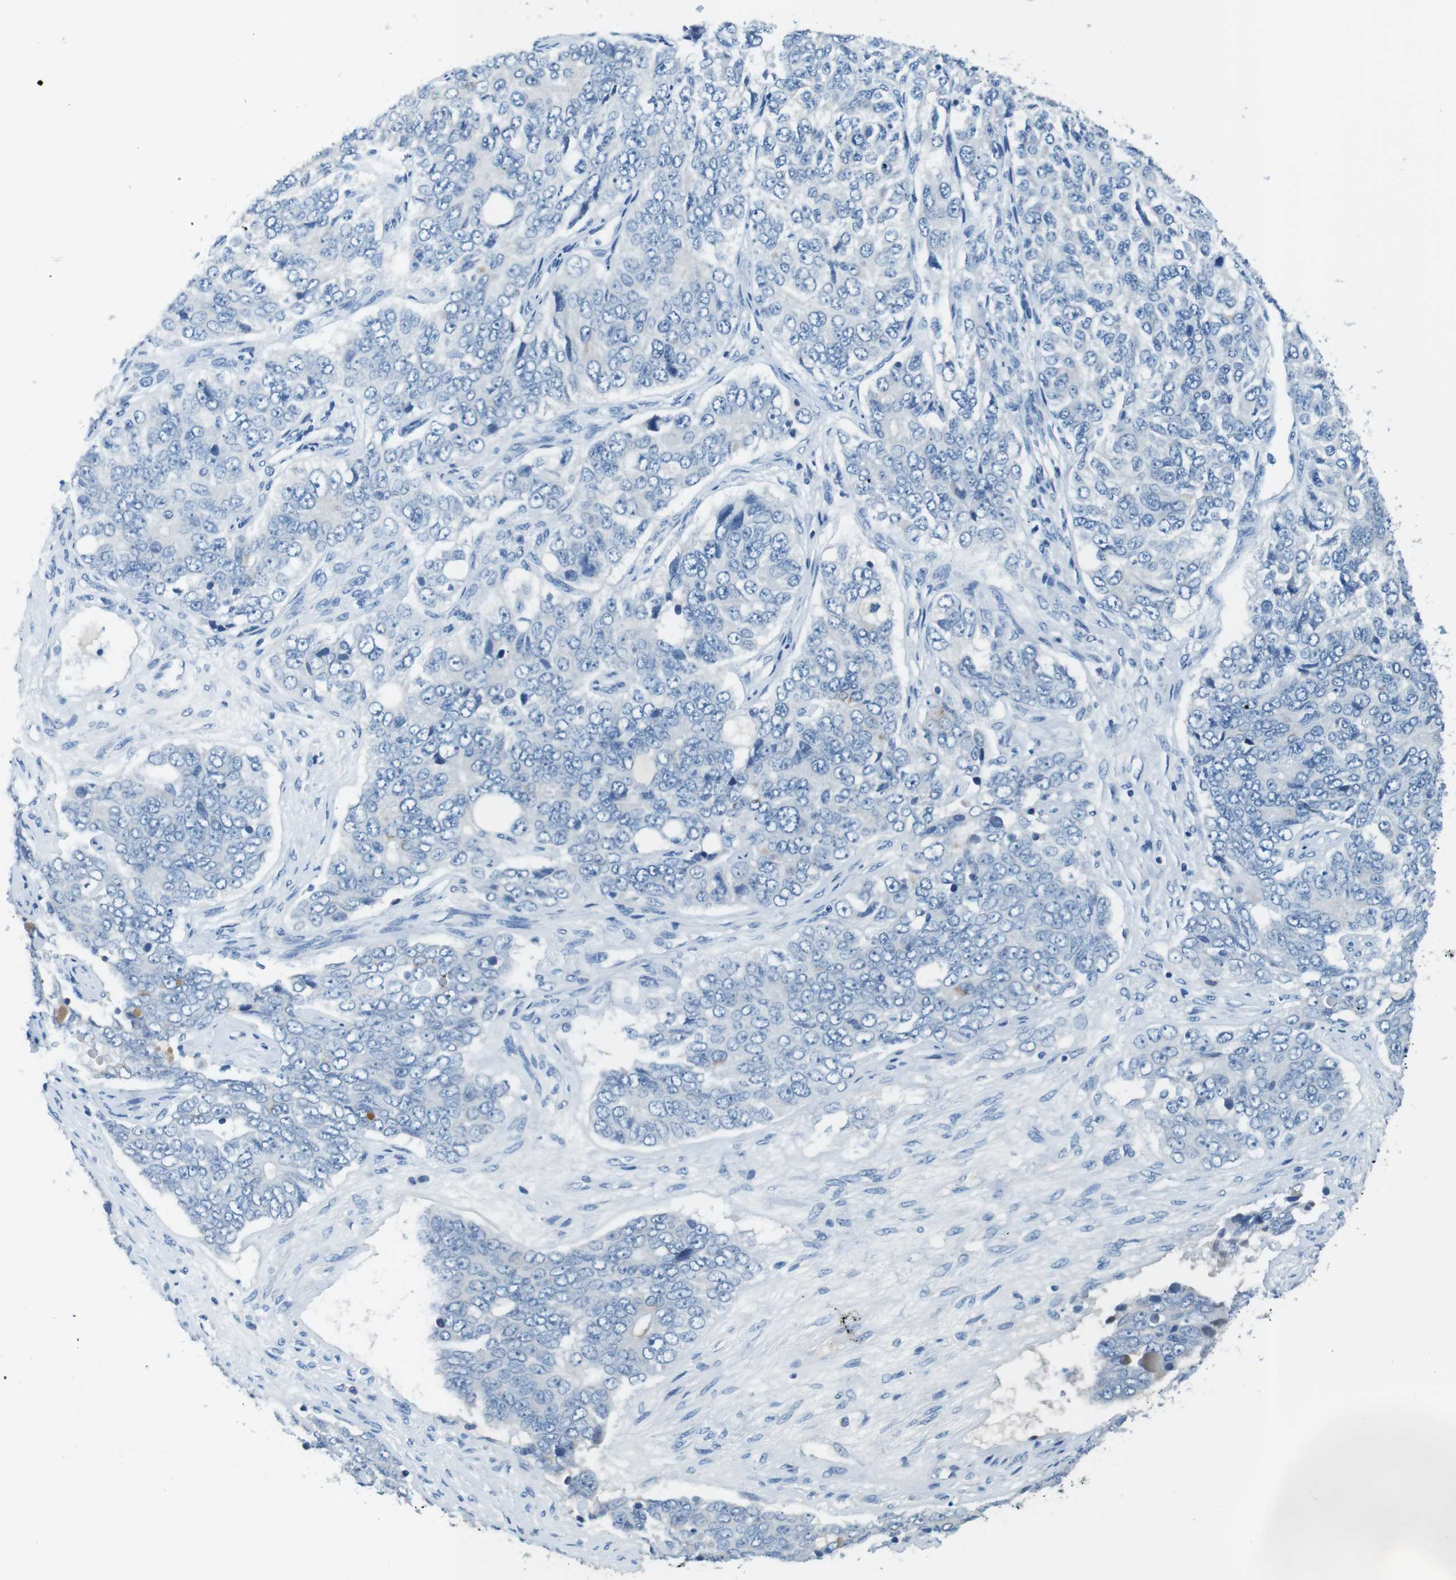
{"staining": {"intensity": "negative", "quantity": "none", "location": "none"}, "tissue": "ovarian cancer", "cell_type": "Tumor cells", "image_type": "cancer", "snomed": [{"axis": "morphology", "description": "Carcinoma, endometroid"}, {"axis": "topography", "description": "Ovary"}], "caption": "Tumor cells show no significant positivity in ovarian cancer (endometroid carcinoma).", "gene": "SLC35A3", "patient": {"sex": "female", "age": 51}}